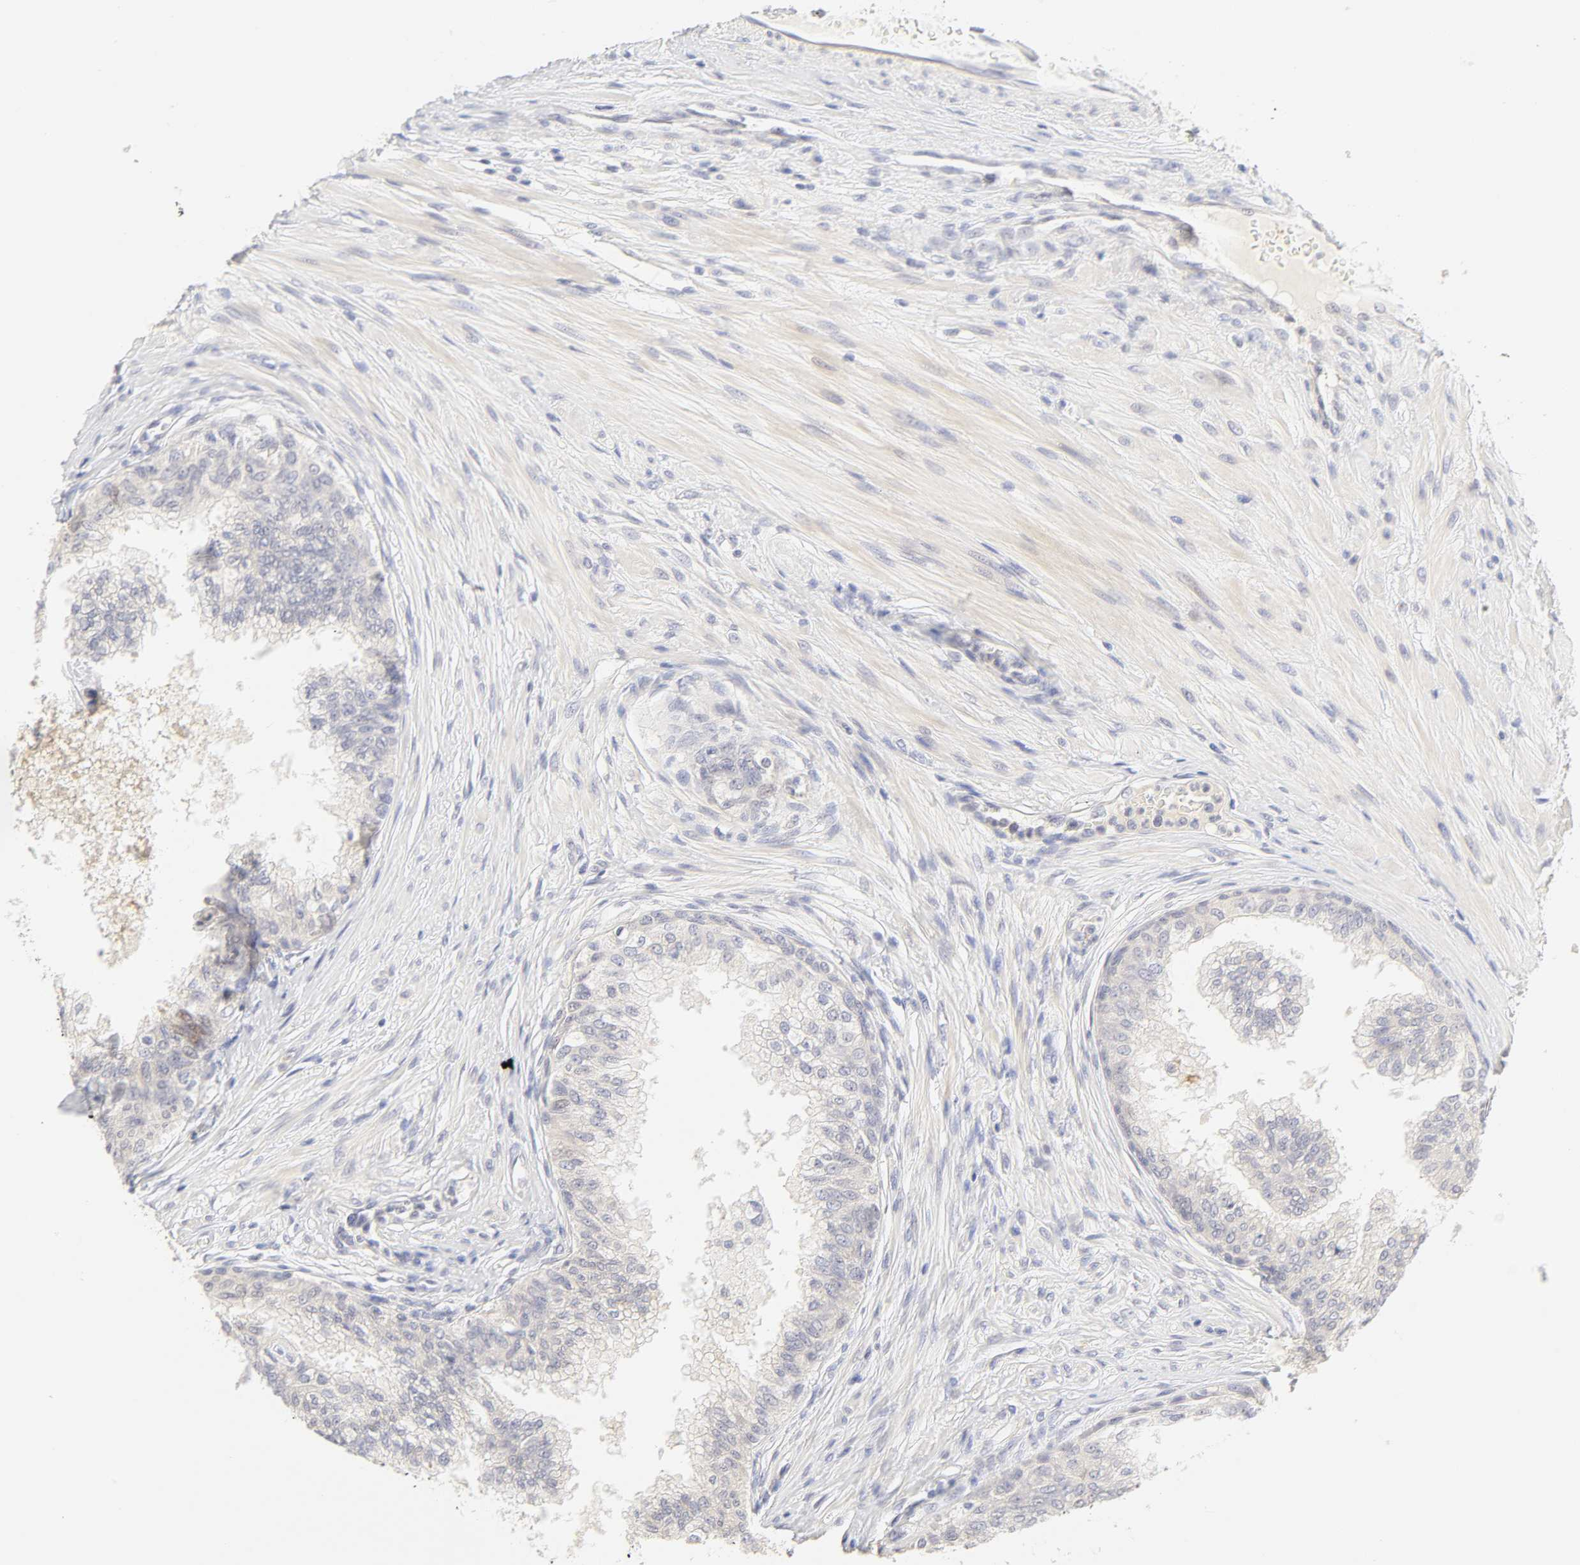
{"staining": {"intensity": "negative", "quantity": "none", "location": "none"}, "tissue": "prostate", "cell_type": "Glandular cells", "image_type": "normal", "snomed": [{"axis": "morphology", "description": "Normal tissue, NOS"}, {"axis": "topography", "description": "Prostate"}, {"axis": "topography", "description": "Seminal veicle"}], "caption": "Immunohistochemistry histopathology image of normal prostate stained for a protein (brown), which reveals no positivity in glandular cells.", "gene": "CYP4B1", "patient": {"sex": "male", "age": 60}}